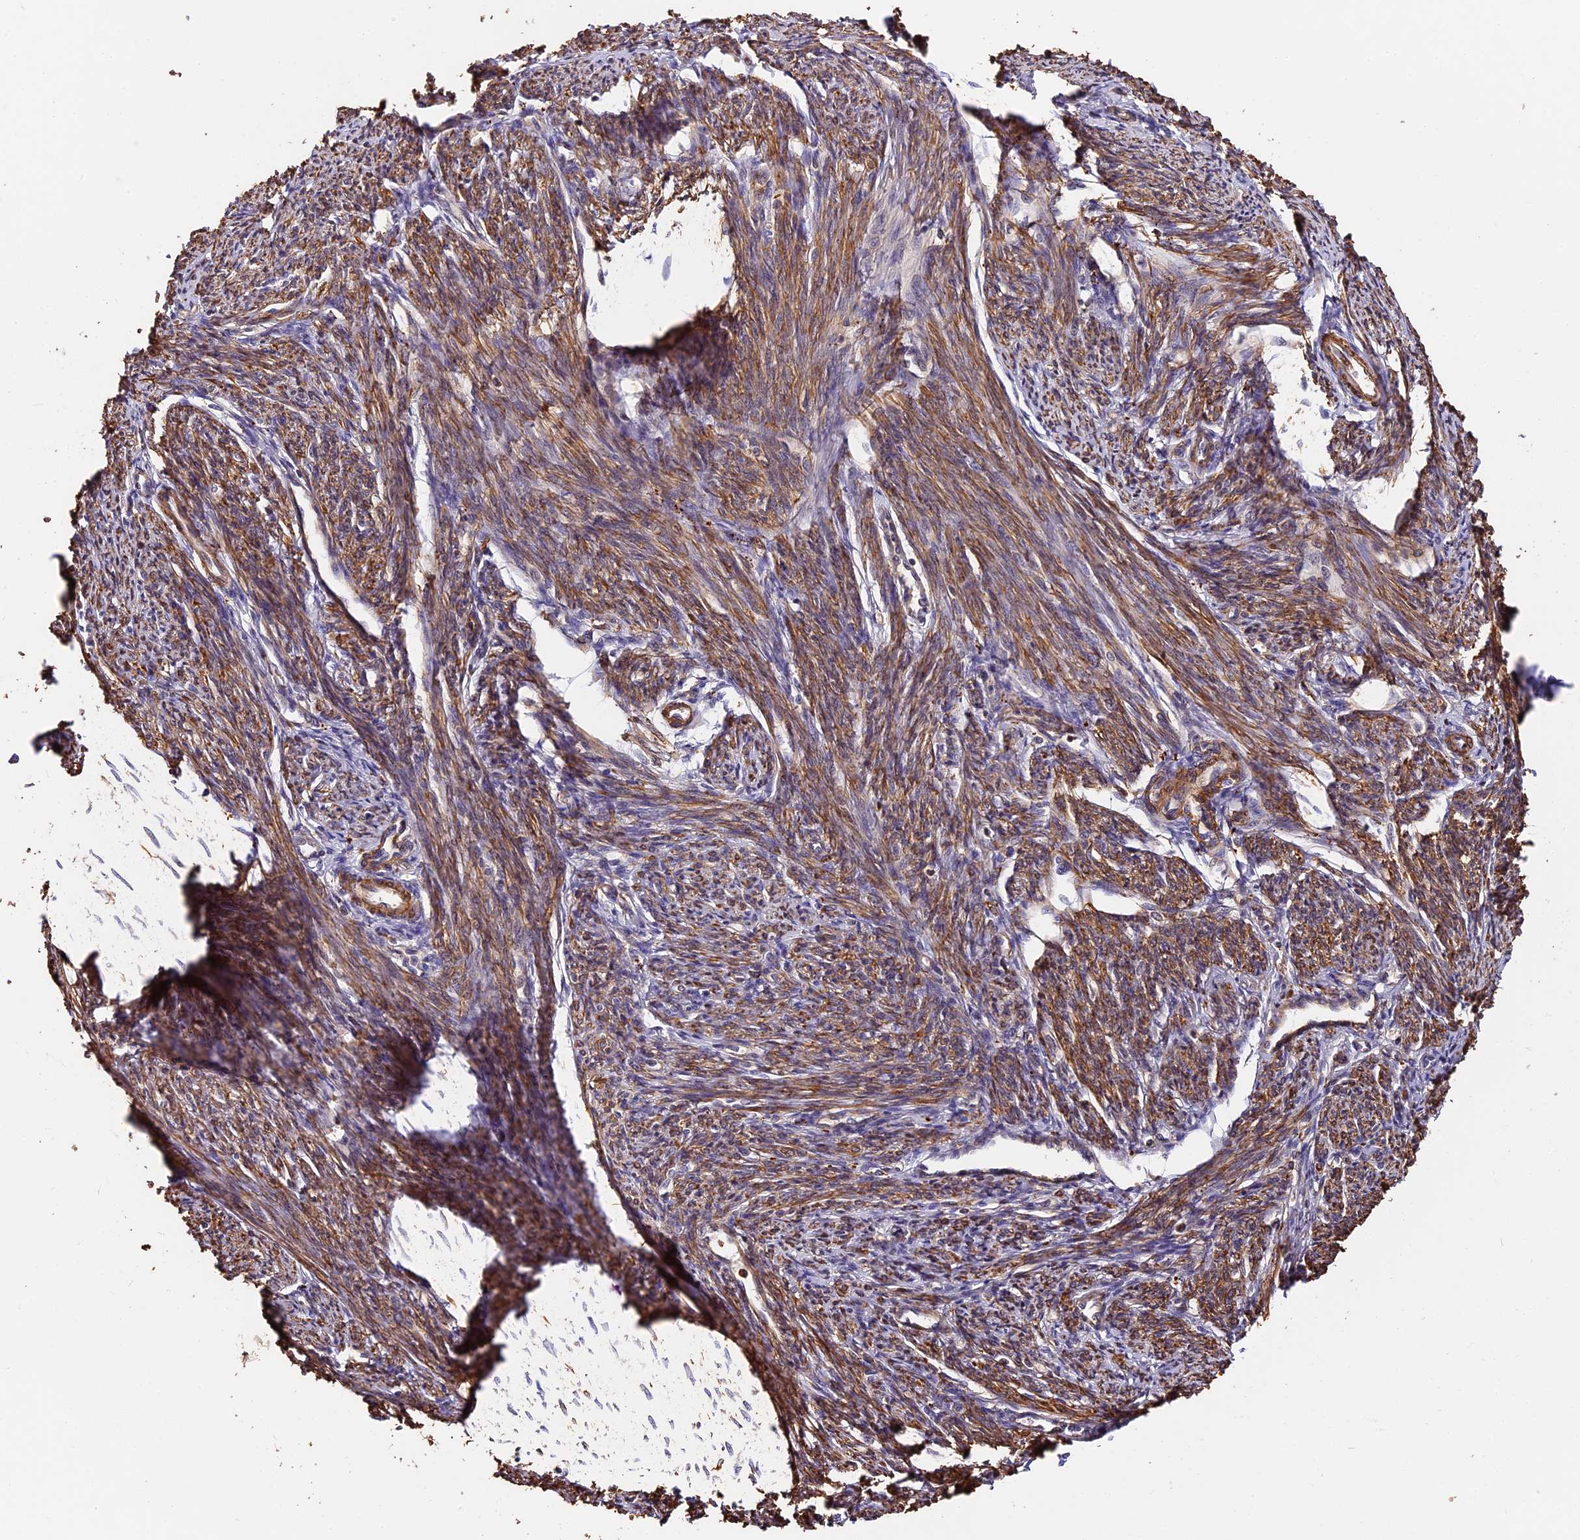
{"staining": {"intensity": "strong", "quantity": ">75%", "location": "cytoplasmic/membranous"}, "tissue": "smooth muscle", "cell_type": "Smooth muscle cells", "image_type": "normal", "snomed": [{"axis": "morphology", "description": "Normal tissue, NOS"}, {"axis": "topography", "description": "Smooth muscle"}, {"axis": "topography", "description": "Uterus"}], "caption": "Brown immunohistochemical staining in unremarkable human smooth muscle displays strong cytoplasmic/membranous positivity in about >75% of smooth muscle cells. The protein is stained brown, and the nuclei are stained in blue (DAB IHC with brightfield microscopy, high magnification).", "gene": "MMP15", "patient": {"sex": "female", "age": 59}}